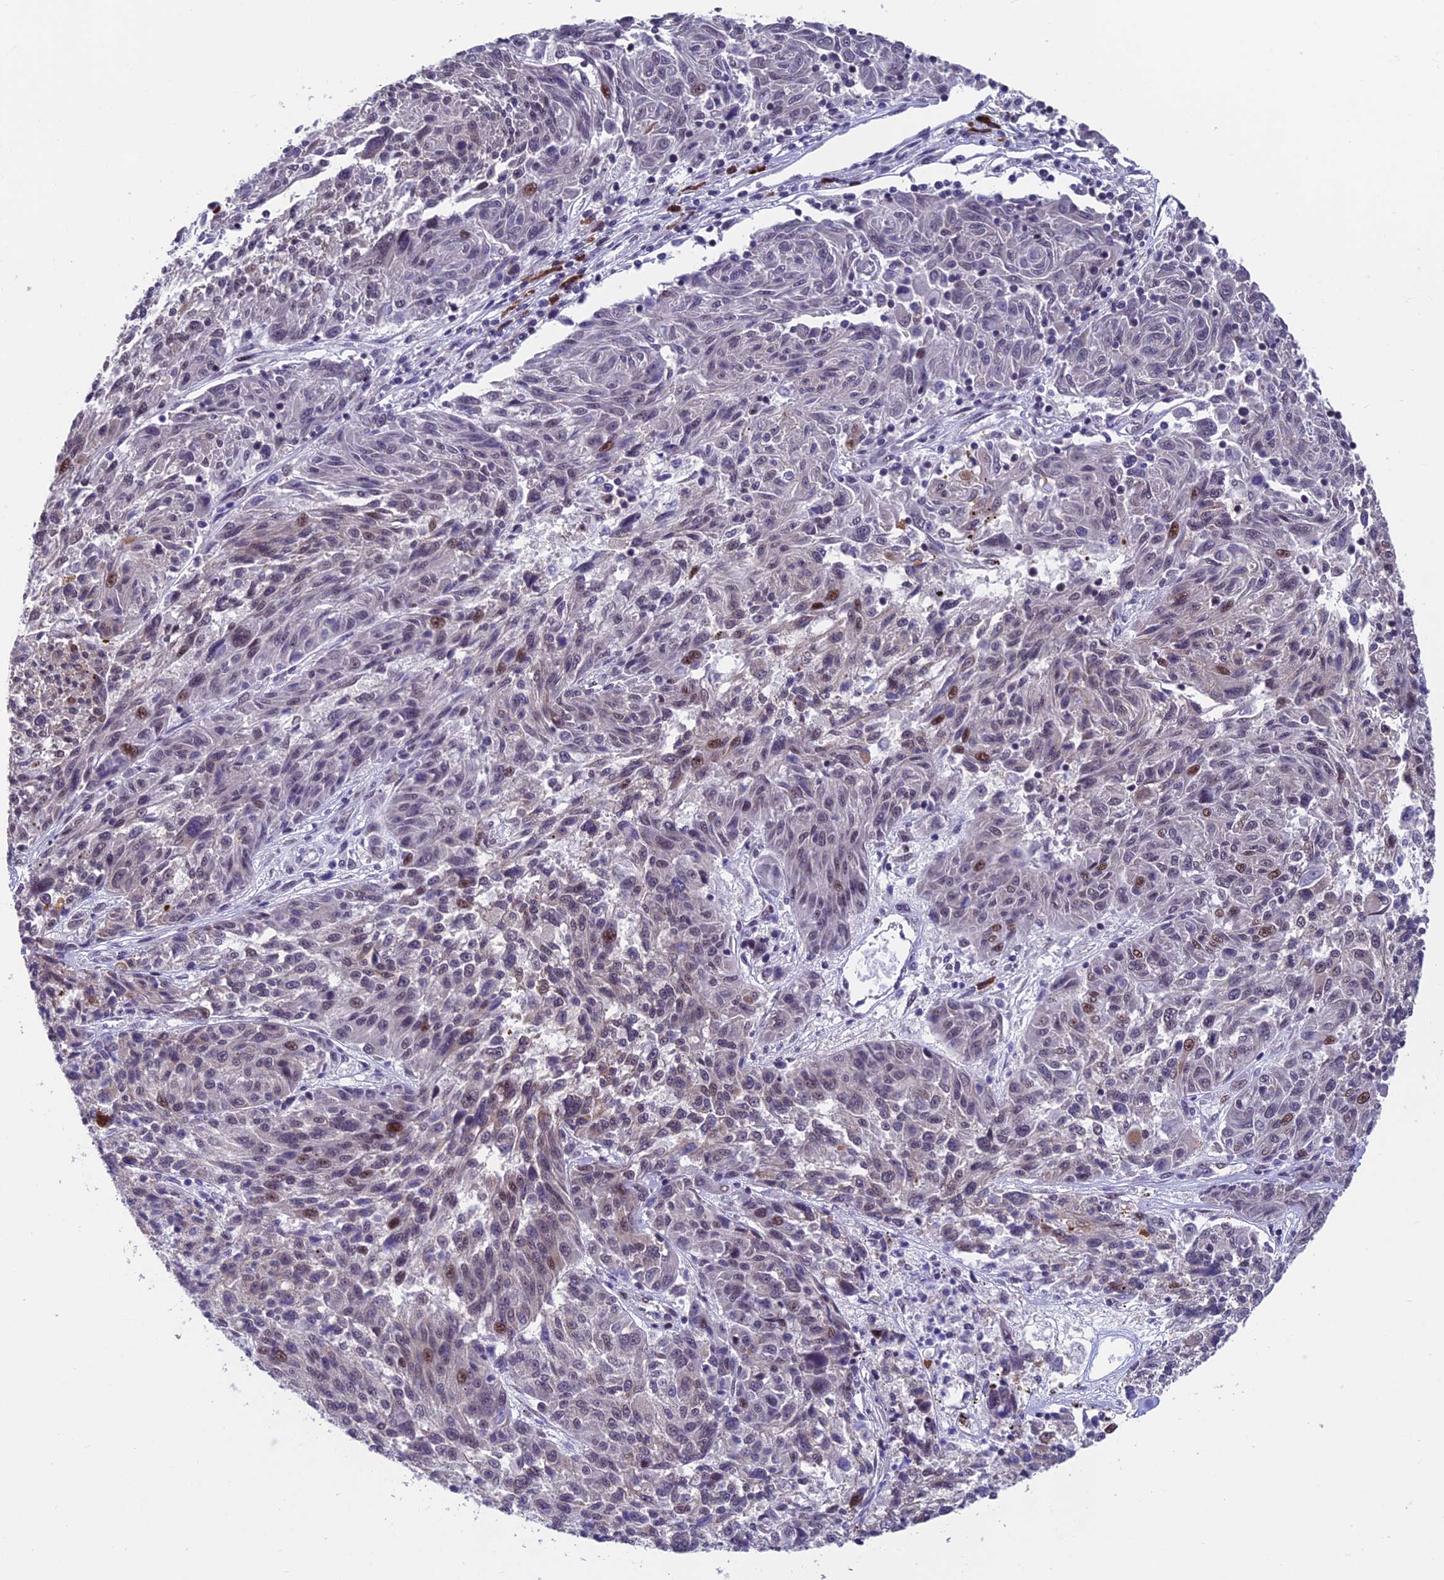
{"staining": {"intensity": "moderate", "quantity": "<25%", "location": "nuclear"}, "tissue": "melanoma", "cell_type": "Tumor cells", "image_type": "cancer", "snomed": [{"axis": "morphology", "description": "Malignant melanoma, NOS"}, {"axis": "topography", "description": "Skin"}], "caption": "Melanoma stained for a protein shows moderate nuclear positivity in tumor cells.", "gene": "KIAA1191", "patient": {"sex": "male", "age": 53}}